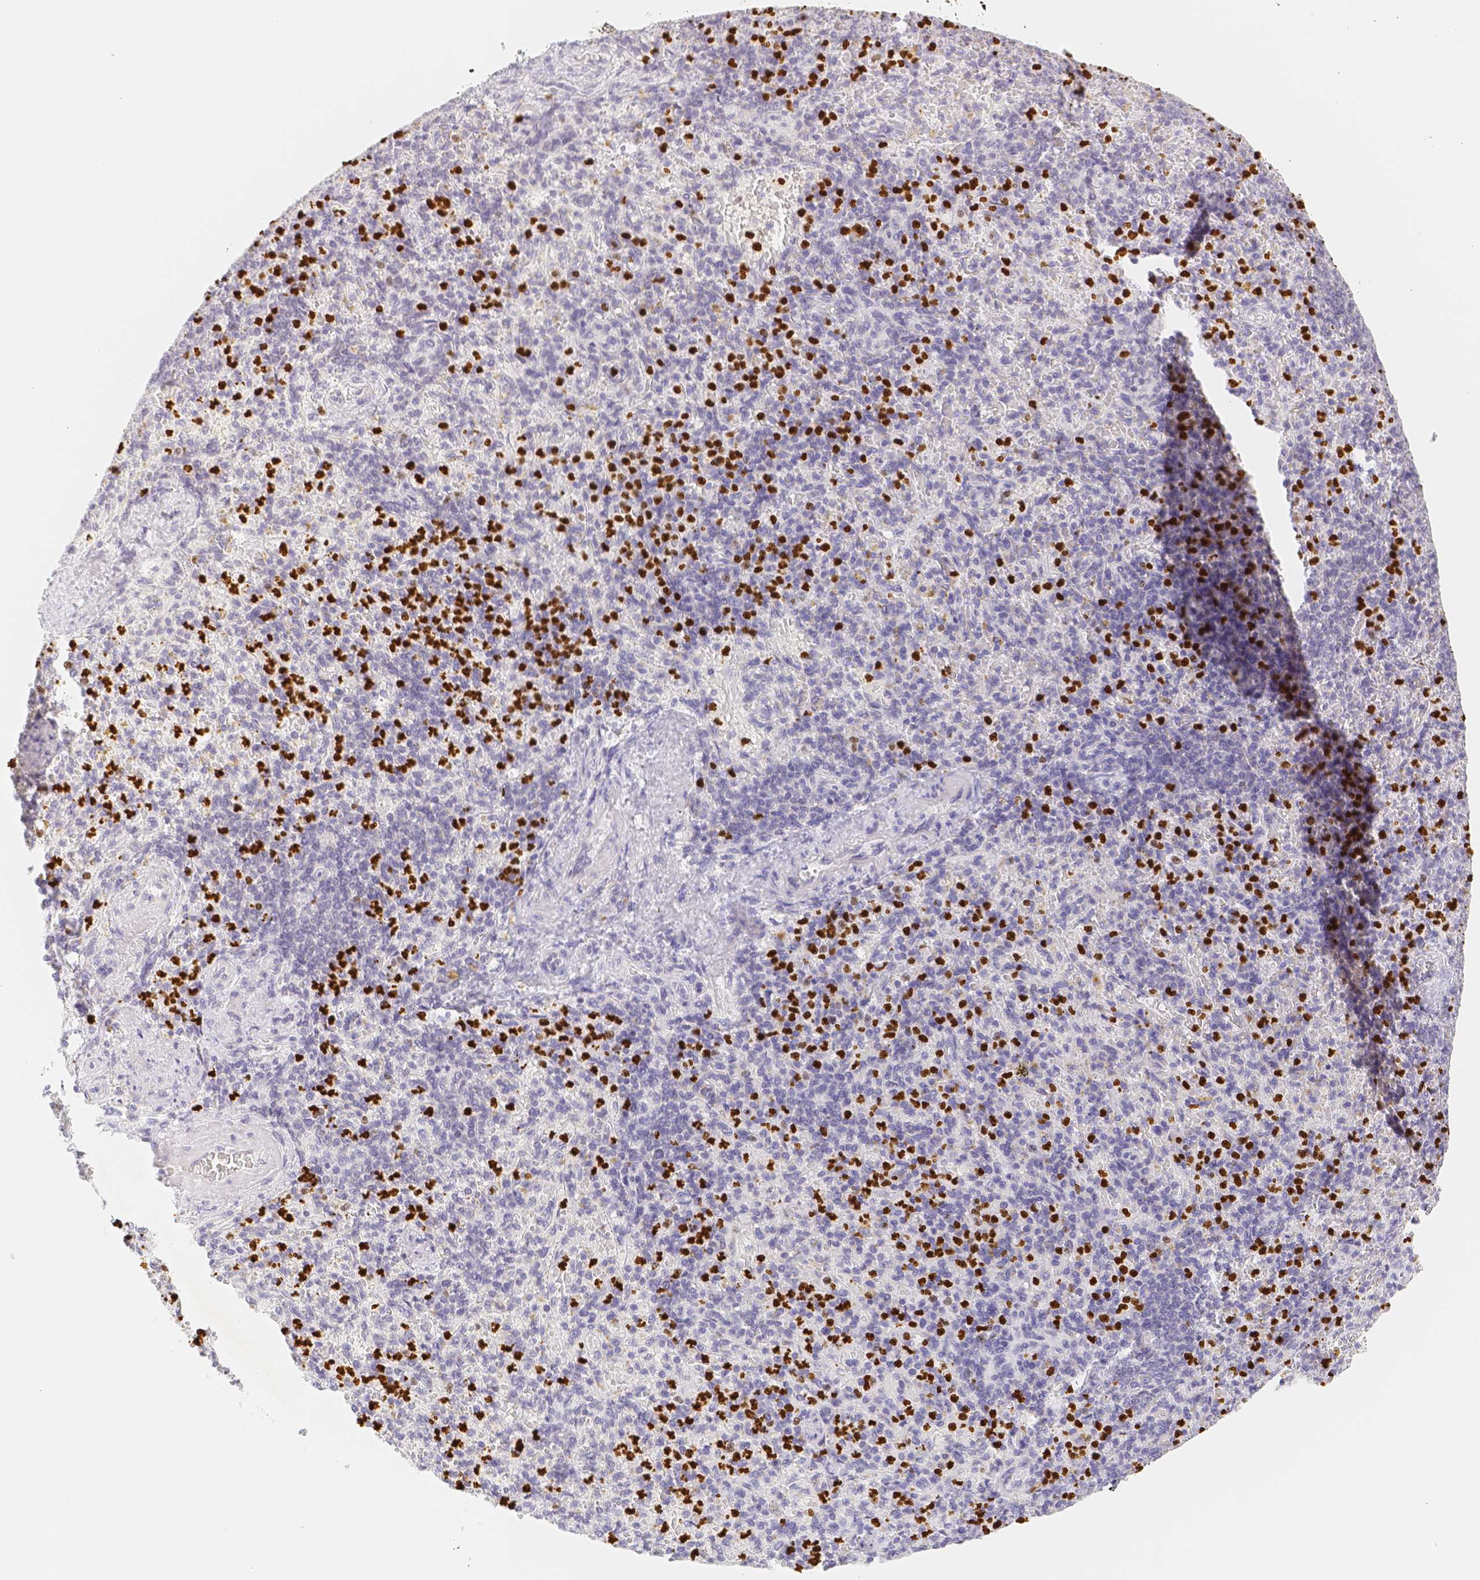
{"staining": {"intensity": "strong", "quantity": "25%-75%", "location": "cytoplasmic/membranous,nuclear"}, "tissue": "spleen", "cell_type": "Cells in red pulp", "image_type": "normal", "snomed": [{"axis": "morphology", "description": "Normal tissue, NOS"}, {"axis": "topography", "description": "Spleen"}], "caption": "Immunohistochemical staining of benign human spleen shows 25%-75% levels of strong cytoplasmic/membranous,nuclear protein expression in approximately 25%-75% of cells in red pulp.", "gene": "PADI4", "patient": {"sex": "female", "age": 74}}